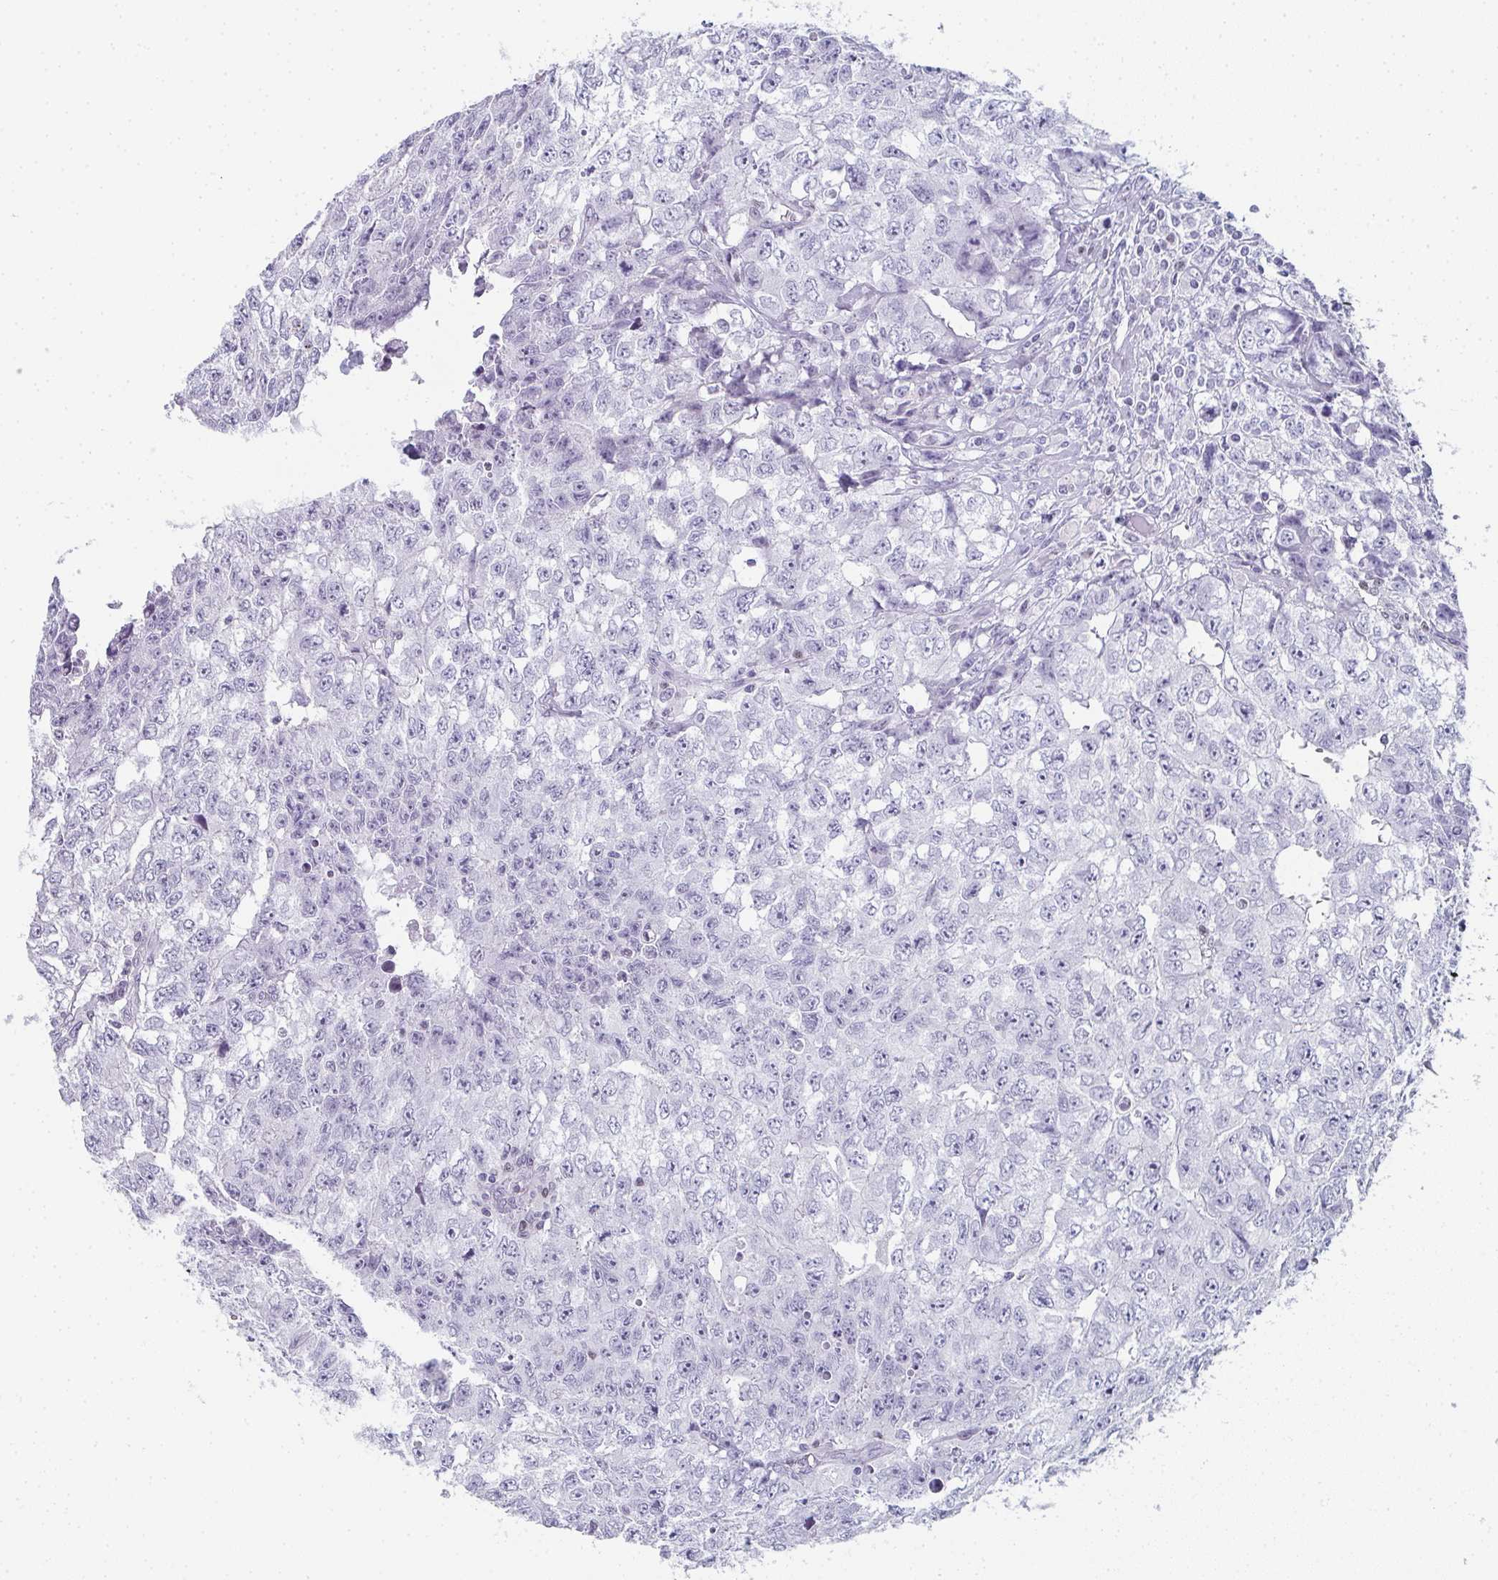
{"staining": {"intensity": "negative", "quantity": "none", "location": "none"}, "tissue": "testis cancer", "cell_type": "Tumor cells", "image_type": "cancer", "snomed": [{"axis": "morphology", "description": "Carcinoma, Embryonal, NOS"}, {"axis": "morphology", "description": "Teratoma, malignant, NOS"}, {"axis": "topography", "description": "Testis"}], "caption": "This is an IHC histopathology image of testis cancer. There is no positivity in tumor cells.", "gene": "PYCR3", "patient": {"sex": "male", "age": 24}}